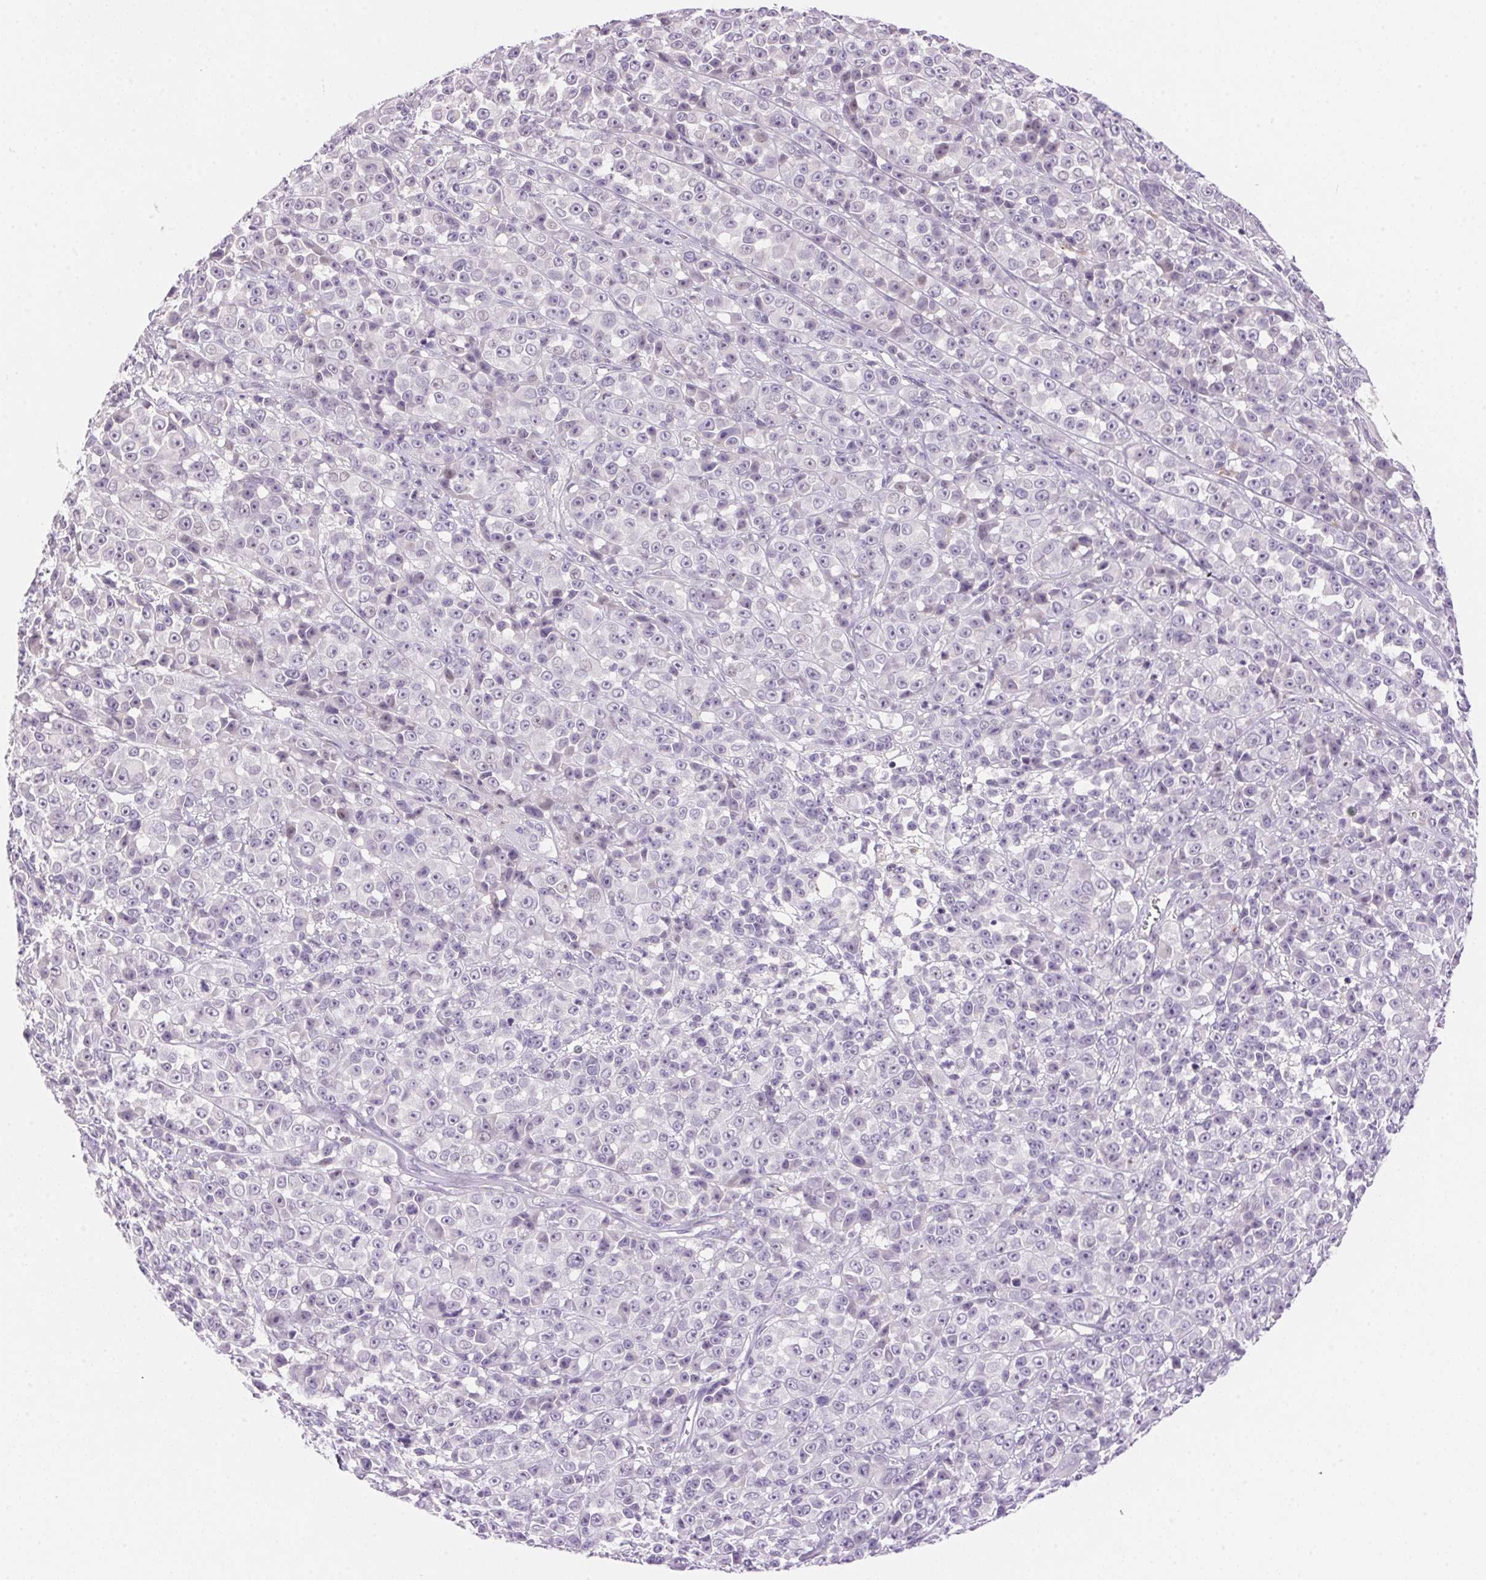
{"staining": {"intensity": "negative", "quantity": "none", "location": "none"}, "tissue": "melanoma", "cell_type": "Tumor cells", "image_type": "cancer", "snomed": [{"axis": "morphology", "description": "Malignant melanoma, NOS"}, {"axis": "topography", "description": "Skin"}, {"axis": "topography", "description": "Skin of back"}], "caption": "This is an IHC histopathology image of melanoma. There is no staining in tumor cells.", "gene": "TEKT1", "patient": {"sex": "male", "age": 91}}